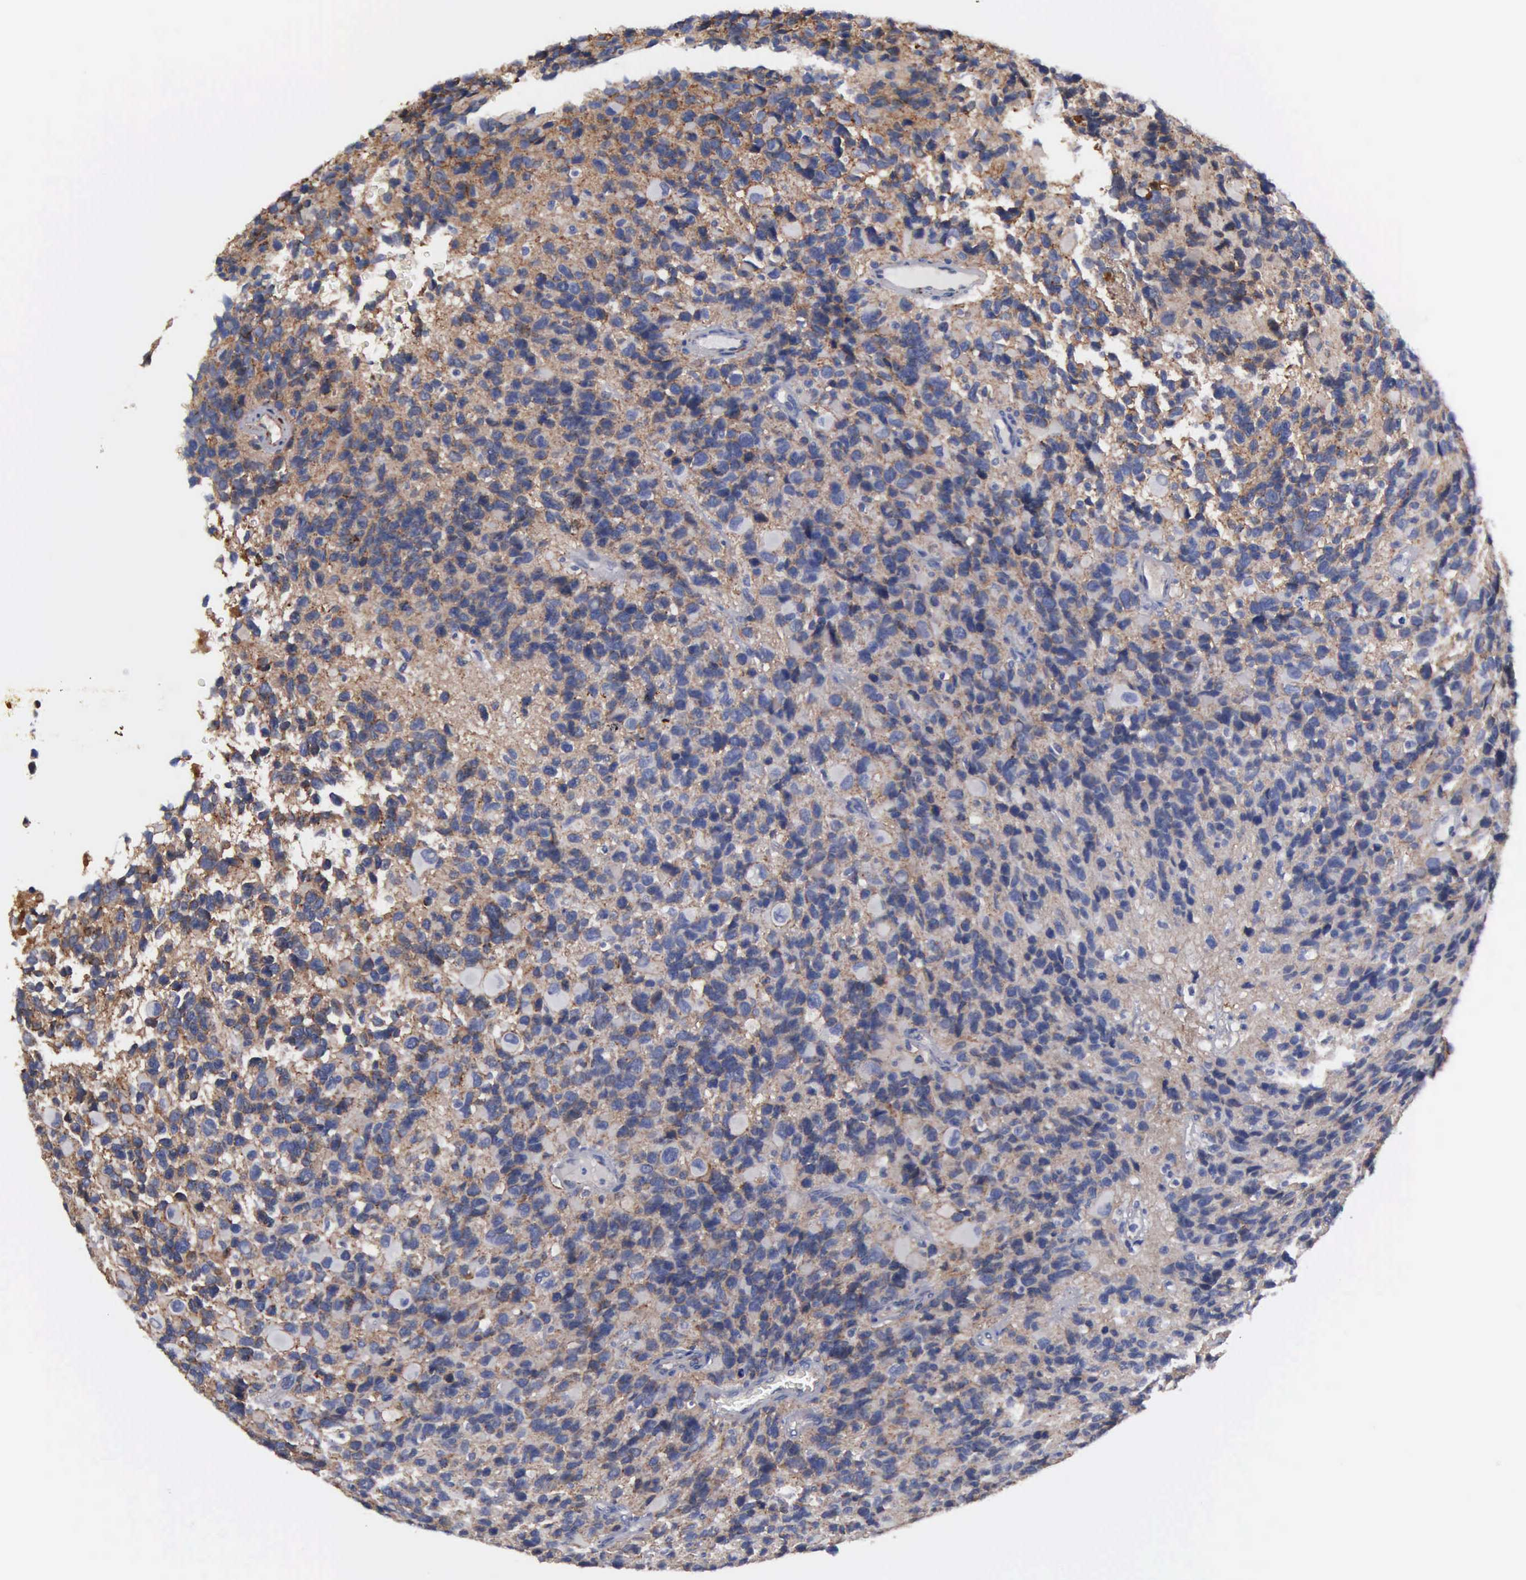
{"staining": {"intensity": "moderate", "quantity": ">75%", "location": "cytoplasmic/membranous"}, "tissue": "glioma", "cell_type": "Tumor cells", "image_type": "cancer", "snomed": [{"axis": "morphology", "description": "Glioma, malignant, High grade"}, {"axis": "topography", "description": "Brain"}], "caption": "Immunohistochemistry of human malignant high-grade glioma demonstrates medium levels of moderate cytoplasmic/membranous expression in approximately >75% of tumor cells.", "gene": "RDX", "patient": {"sex": "male", "age": 77}}